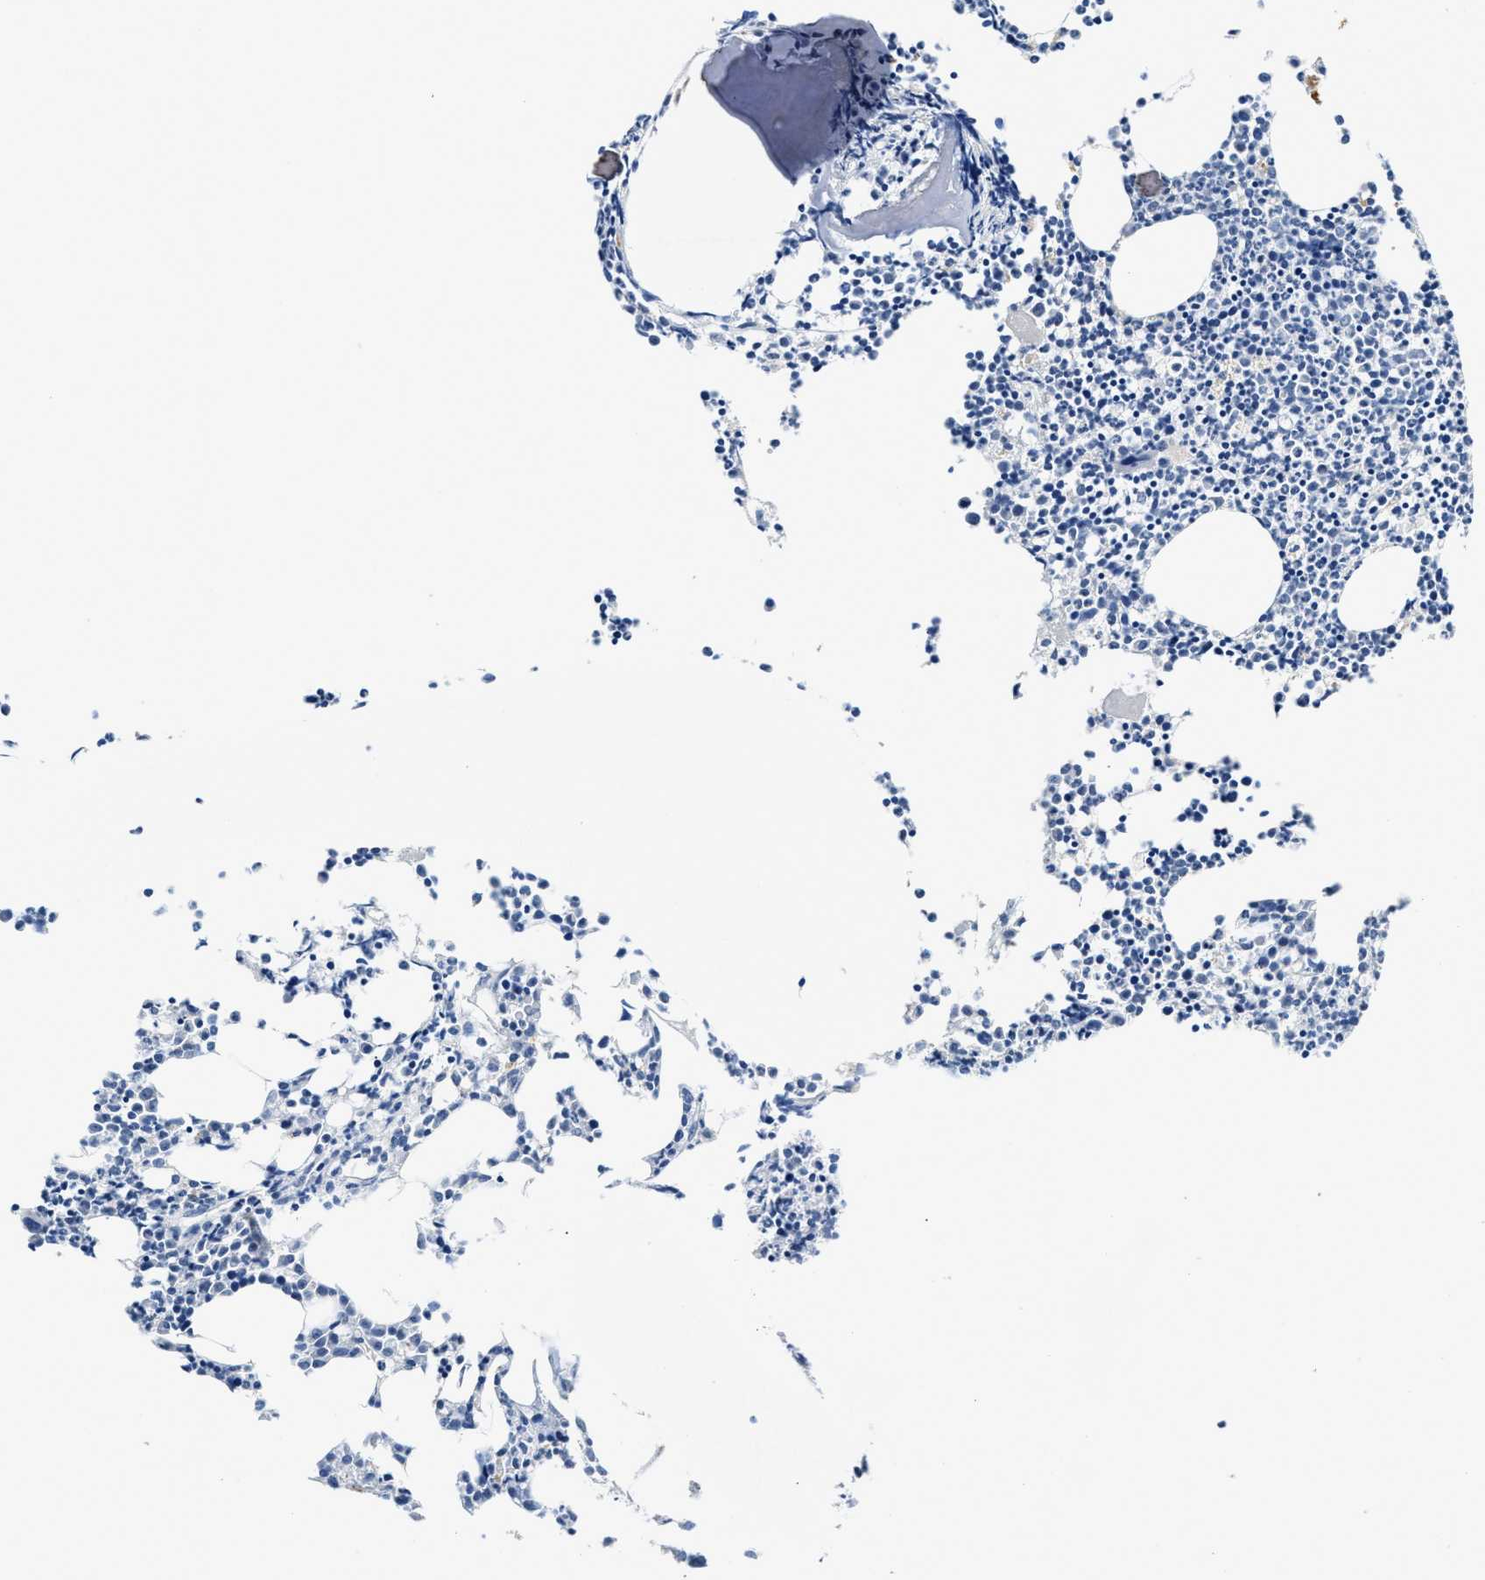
{"staining": {"intensity": "moderate", "quantity": "<25%", "location": "cytoplasmic/membranous"}, "tissue": "bone marrow", "cell_type": "Hematopoietic cells", "image_type": "normal", "snomed": [{"axis": "morphology", "description": "Normal tissue, NOS"}, {"axis": "morphology", "description": "Inflammation, NOS"}, {"axis": "topography", "description": "Bone marrow"}], "caption": "IHC micrograph of benign bone marrow: bone marrow stained using immunohistochemistry shows low levels of moderate protein expression localized specifically in the cytoplasmic/membranous of hematopoietic cells, appearing as a cytoplasmic/membranous brown color.", "gene": "INHA", "patient": {"sex": "female", "age": 53}}